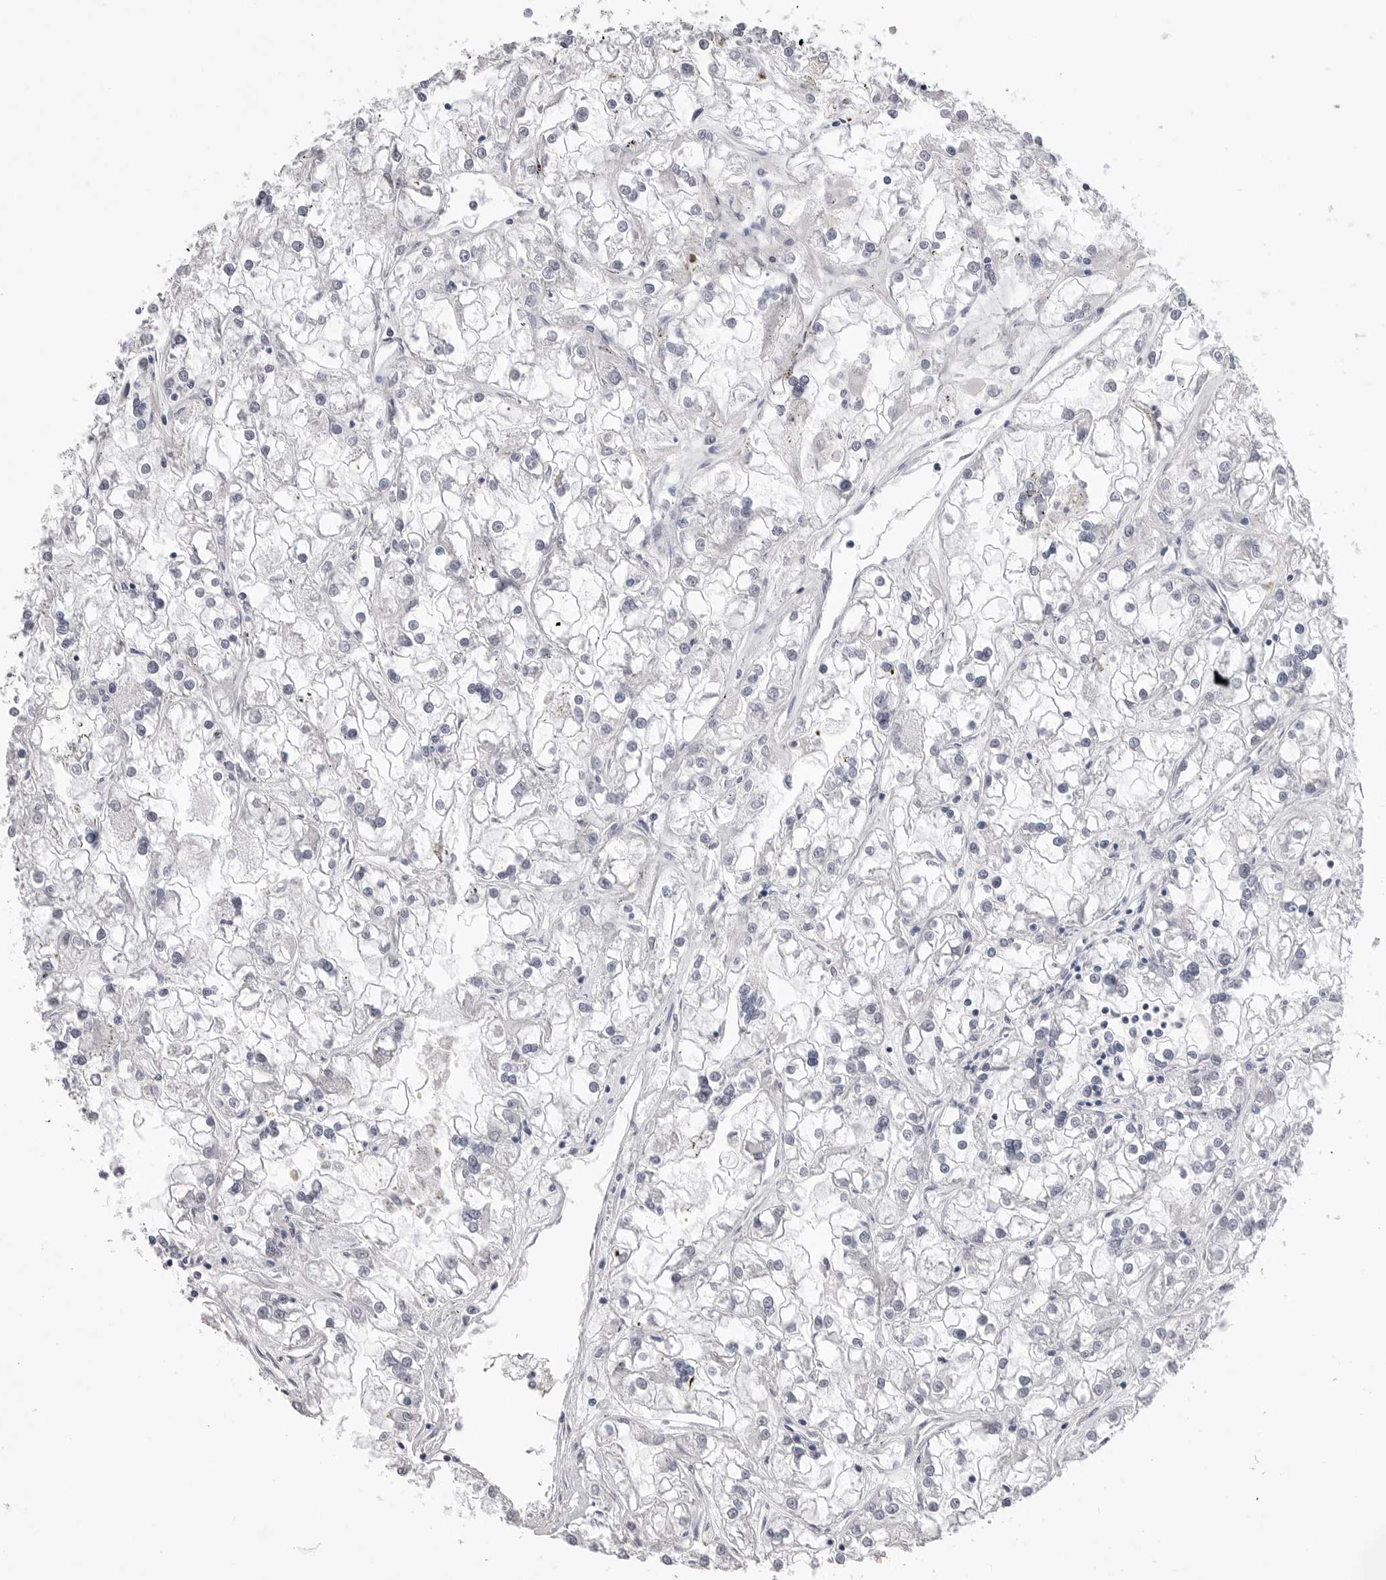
{"staining": {"intensity": "negative", "quantity": "none", "location": "none"}, "tissue": "renal cancer", "cell_type": "Tumor cells", "image_type": "cancer", "snomed": [{"axis": "morphology", "description": "Adenocarcinoma, NOS"}, {"axis": "topography", "description": "Kidney"}], "caption": "Immunohistochemical staining of renal adenocarcinoma exhibits no significant positivity in tumor cells. (Brightfield microscopy of DAB (3,3'-diaminobenzidine) immunohistochemistry (IHC) at high magnification).", "gene": "DLGAP3", "patient": {"sex": "female", "age": 52}}